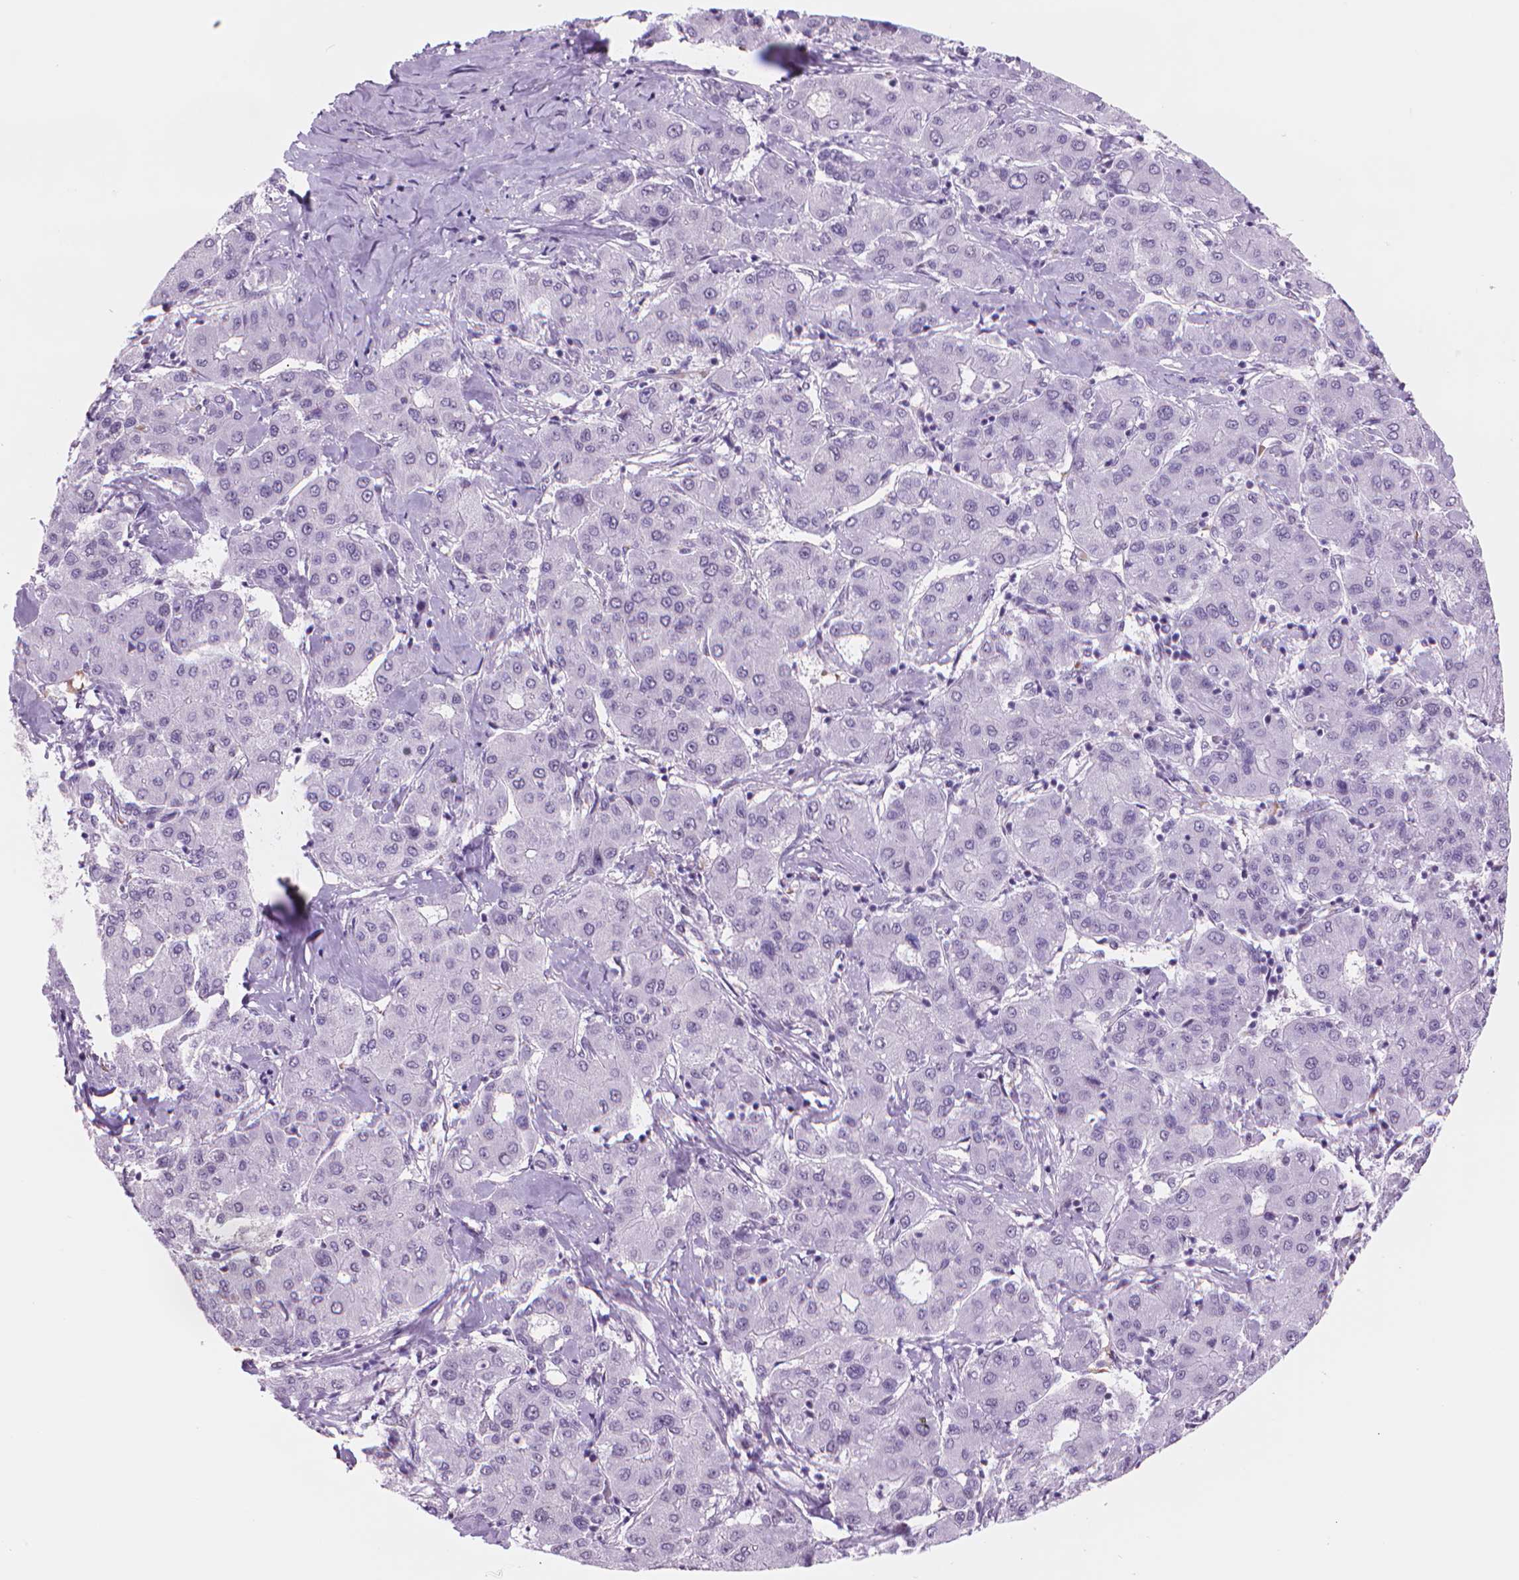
{"staining": {"intensity": "negative", "quantity": "none", "location": "none"}, "tissue": "liver cancer", "cell_type": "Tumor cells", "image_type": "cancer", "snomed": [{"axis": "morphology", "description": "Carcinoma, Hepatocellular, NOS"}, {"axis": "topography", "description": "Liver"}], "caption": "DAB immunohistochemical staining of liver cancer (hepatocellular carcinoma) exhibits no significant expression in tumor cells.", "gene": "POLR3D", "patient": {"sex": "male", "age": 65}}